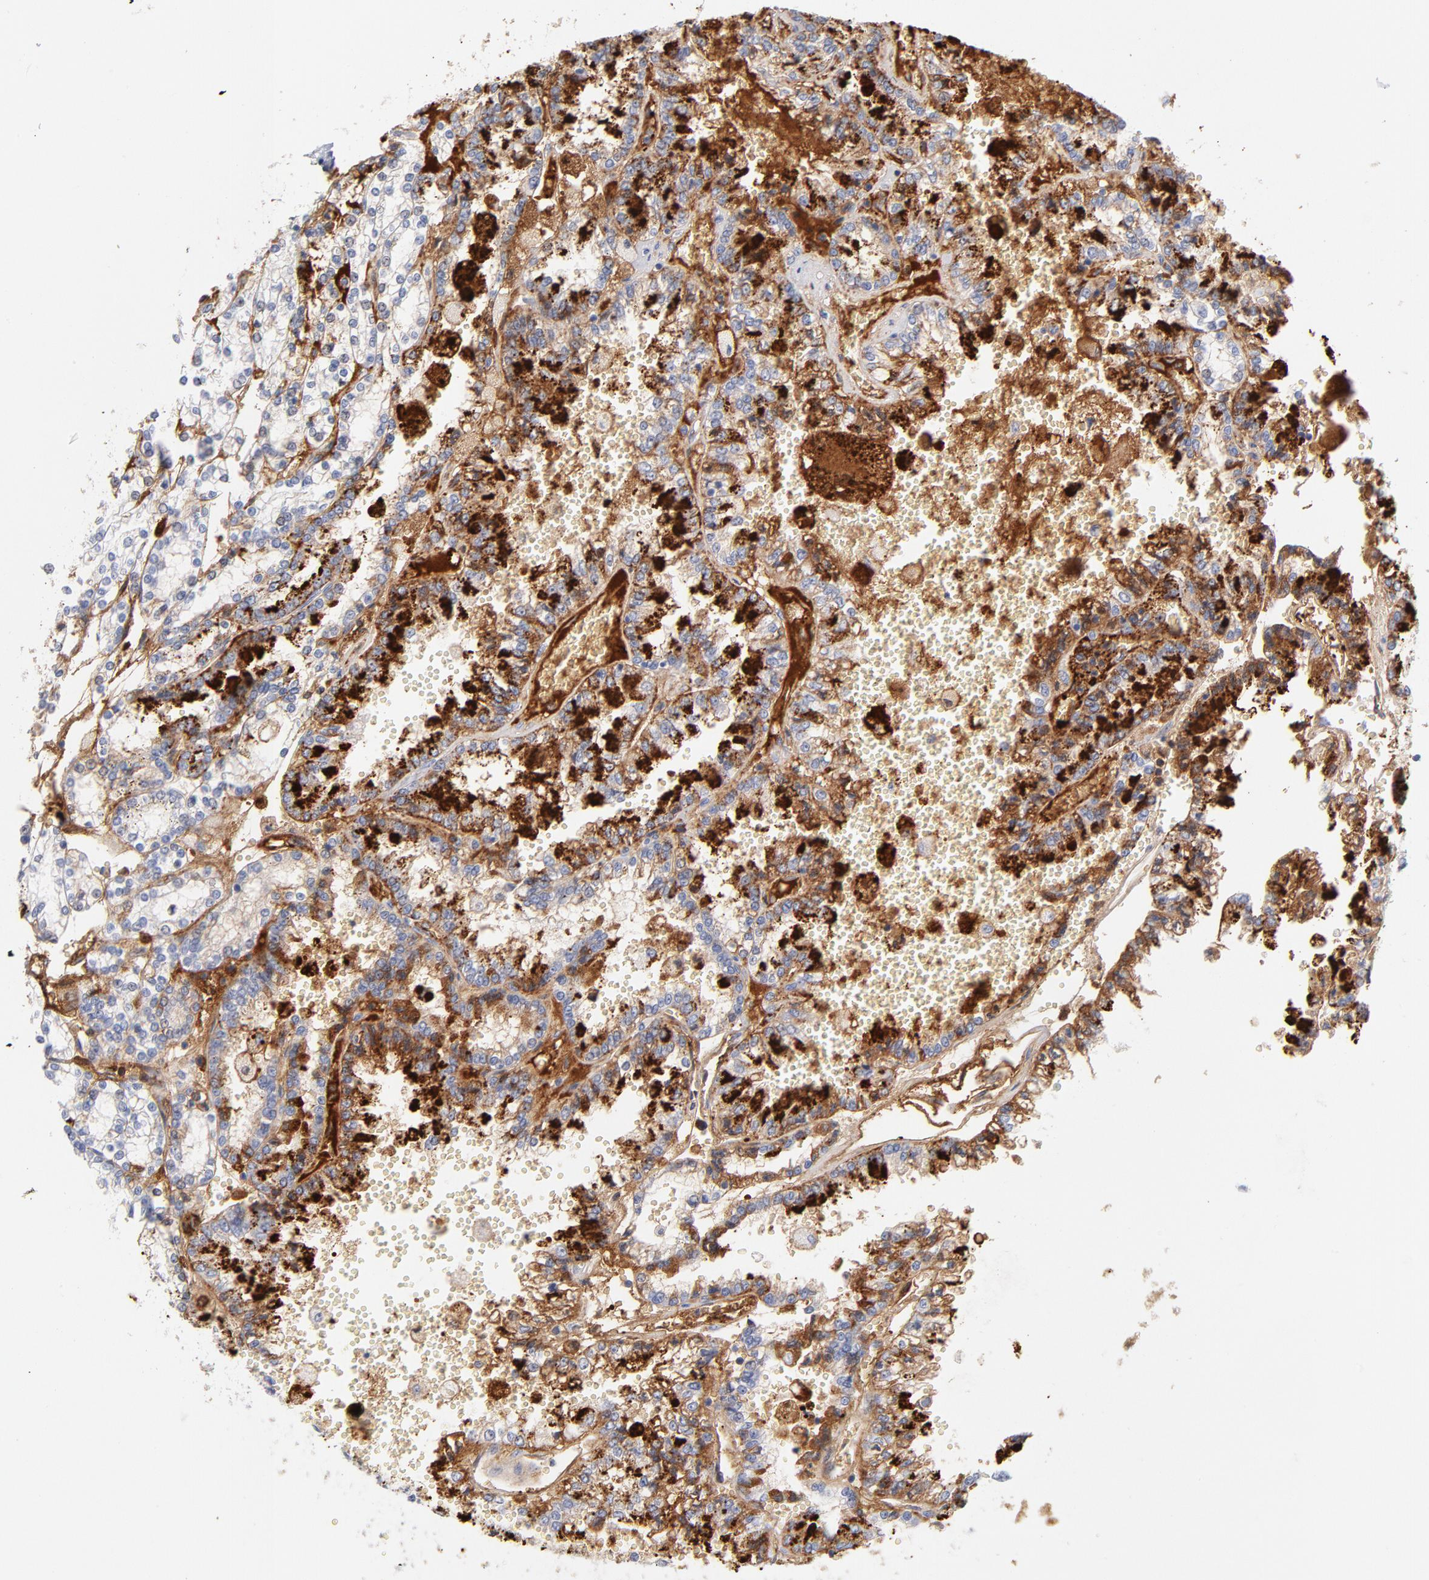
{"staining": {"intensity": "negative", "quantity": "none", "location": "none"}, "tissue": "renal cancer", "cell_type": "Tumor cells", "image_type": "cancer", "snomed": [{"axis": "morphology", "description": "Adenocarcinoma, NOS"}, {"axis": "topography", "description": "Kidney"}], "caption": "Renal adenocarcinoma stained for a protein using immunohistochemistry demonstrates no expression tumor cells.", "gene": "PLAT", "patient": {"sex": "female", "age": 56}}